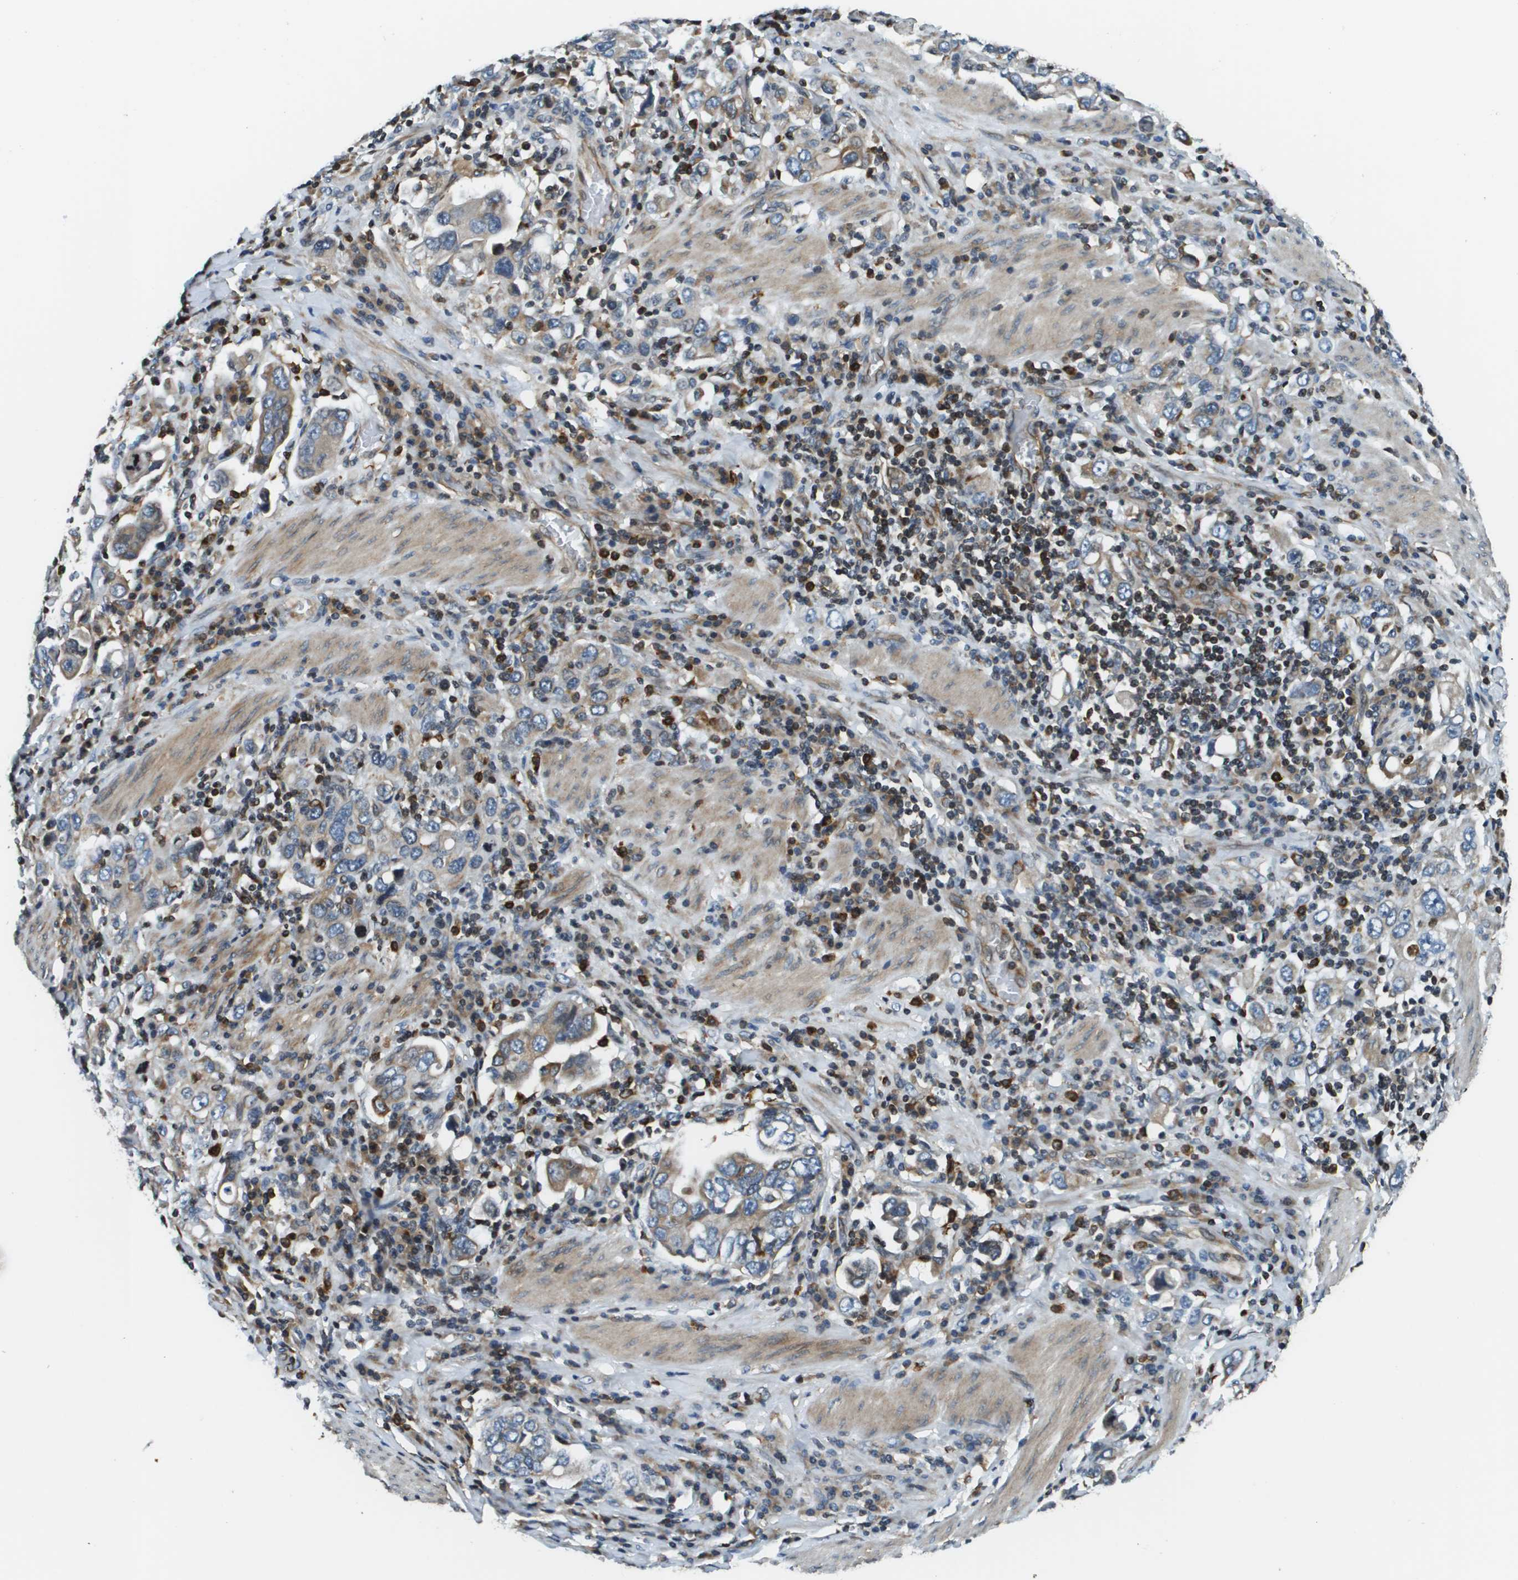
{"staining": {"intensity": "moderate", "quantity": "25%-75%", "location": "cytoplasmic/membranous"}, "tissue": "stomach cancer", "cell_type": "Tumor cells", "image_type": "cancer", "snomed": [{"axis": "morphology", "description": "Adenocarcinoma, NOS"}, {"axis": "topography", "description": "Stomach, upper"}], "caption": "Immunohistochemical staining of stomach cancer shows medium levels of moderate cytoplasmic/membranous protein positivity in approximately 25%-75% of tumor cells.", "gene": "ESYT1", "patient": {"sex": "male", "age": 62}}